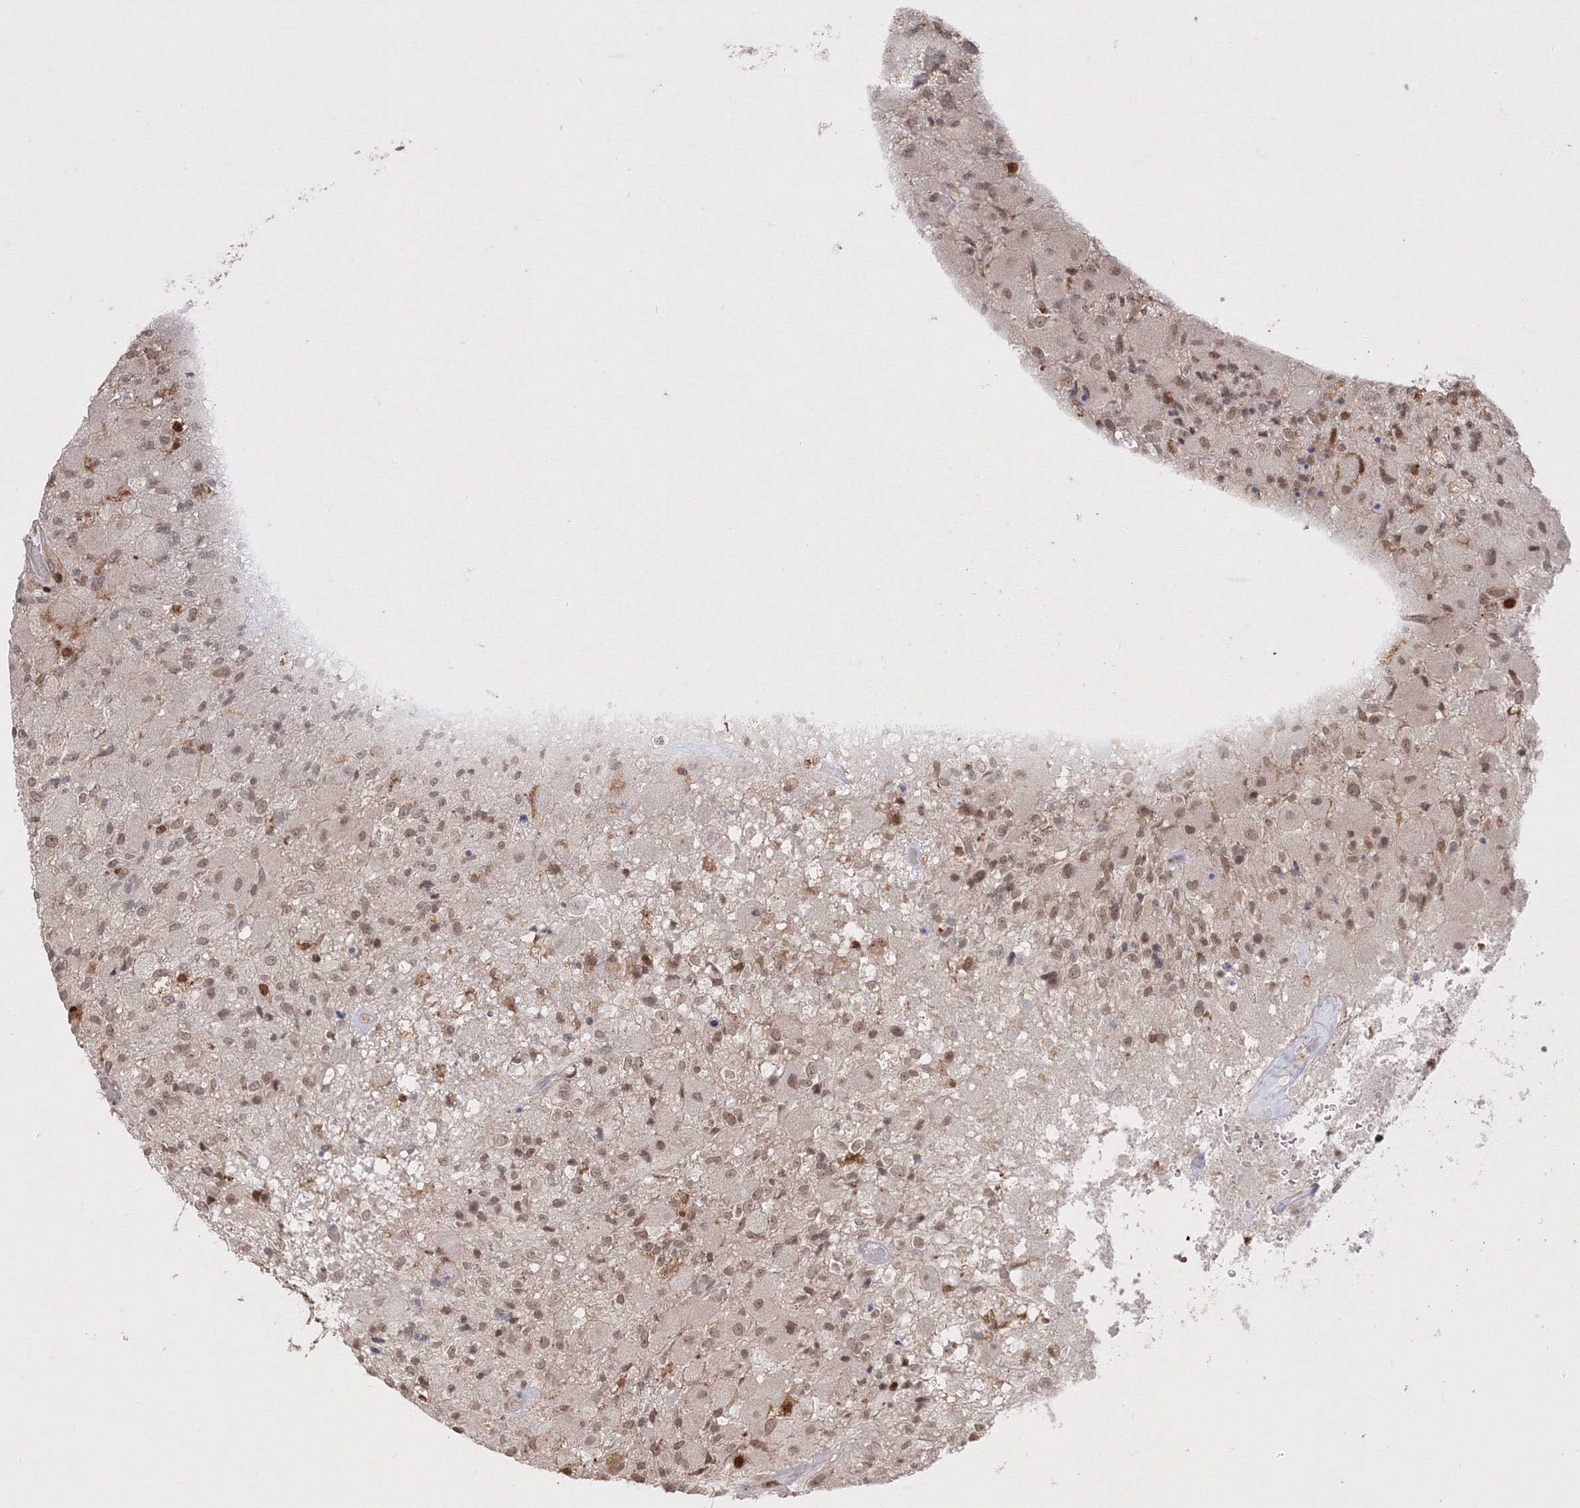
{"staining": {"intensity": "moderate", "quantity": "25%-75%", "location": "nuclear"}, "tissue": "glioma", "cell_type": "Tumor cells", "image_type": "cancer", "snomed": [{"axis": "morphology", "description": "Normal tissue, NOS"}, {"axis": "morphology", "description": "Glioma, malignant, High grade"}, {"axis": "topography", "description": "Cerebral cortex"}], "caption": "Brown immunohistochemical staining in human high-grade glioma (malignant) exhibits moderate nuclear expression in about 25%-75% of tumor cells.", "gene": "TMEM50B", "patient": {"sex": "male", "age": 77}}